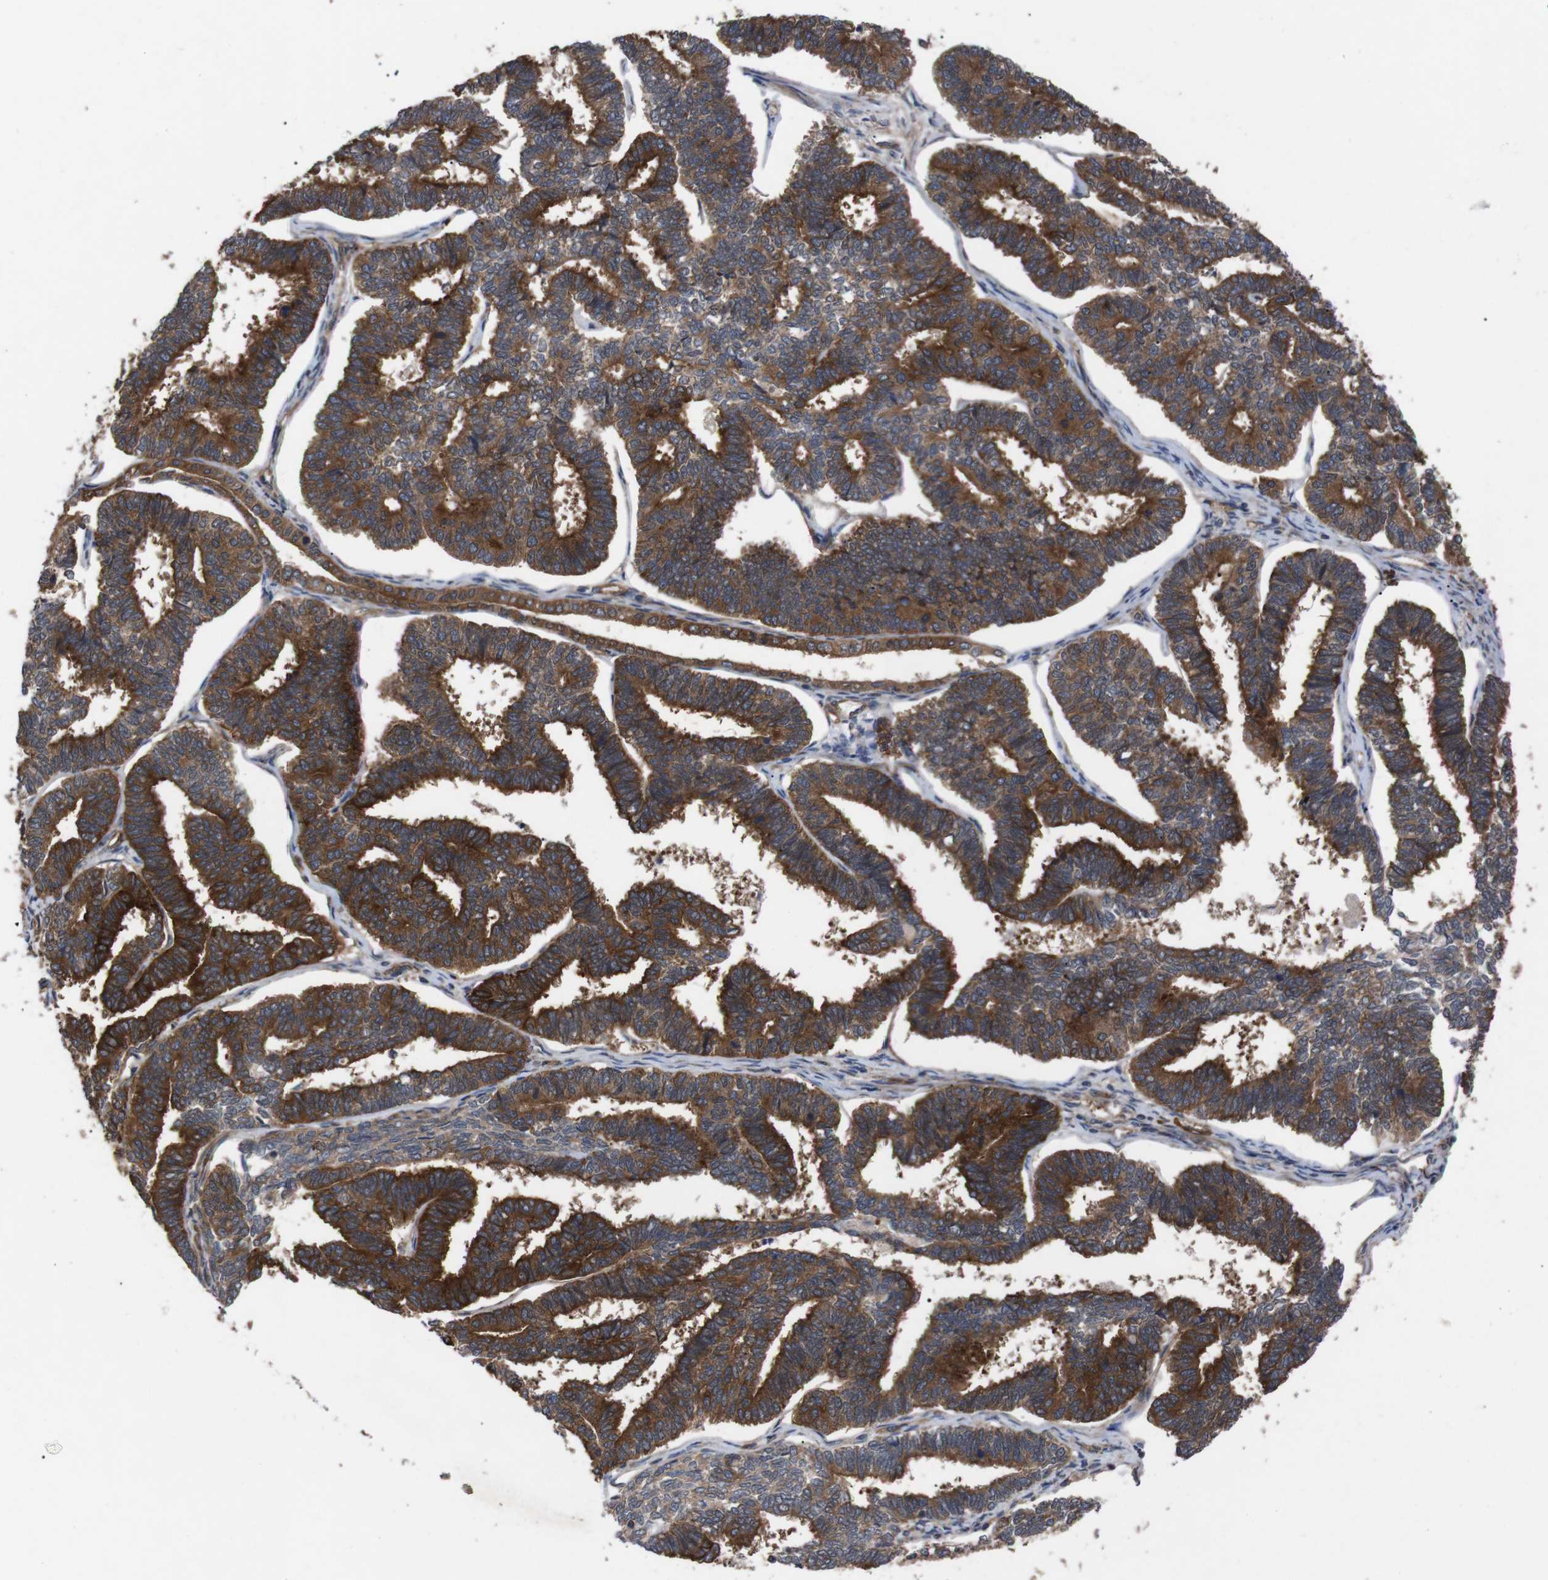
{"staining": {"intensity": "strong", "quantity": ">75%", "location": "cytoplasmic/membranous"}, "tissue": "endometrial cancer", "cell_type": "Tumor cells", "image_type": "cancer", "snomed": [{"axis": "morphology", "description": "Adenocarcinoma, NOS"}, {"axis": "topography", "description": "Endometrium"}], "caption": "Immunohistochemical staining of endometrial cancer (adenocarcinoma) reveals strong cytoplasmic/membranous protein staining in about >75% of tumor cells.", "gene": "PAWR", "patient": {"sex": "female", "age": 70}}